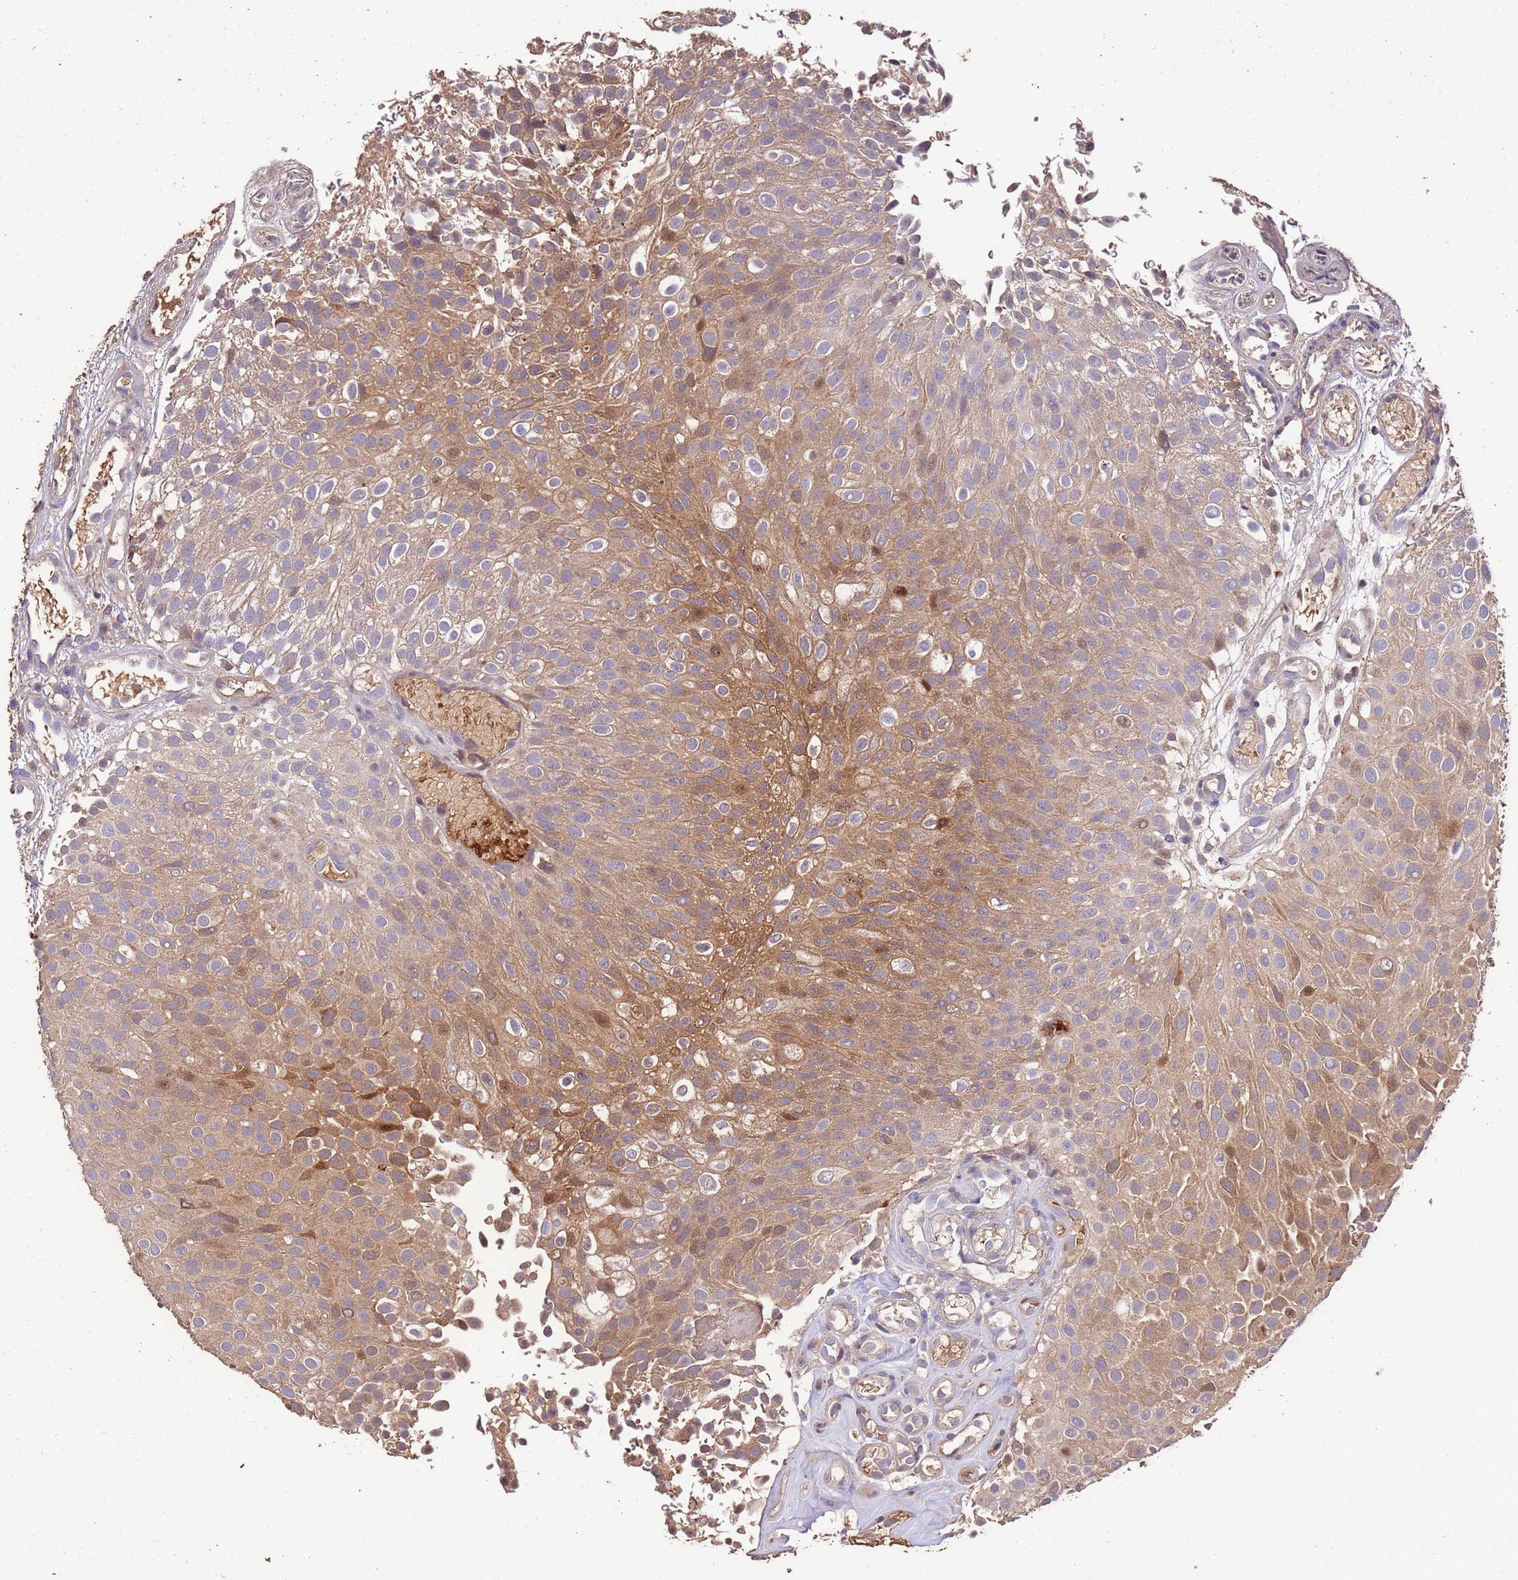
{"staining": {"intensity": "moderate", "quantity": ">75%", "location": "cytoplasmic/membranous"}, "tissue": "urothelial cancer", "cell_type": "Tumor cells", "image_type": "cancer", "snomed": [{"axis": "morphology", "description": "Urothelial carcinoma, Low grade"}, {"axis": "topography", "description": "Urinary bladder"}], "caption": "An IHC photomicrograph of tumor tissue is shown. Protein staining in brown labels moderate cytoplasmic/membranous positivity in urothelial cancer within tumor cells.", "gene": "CCDC184", "patient": {"sex": "male", "age": 78}}